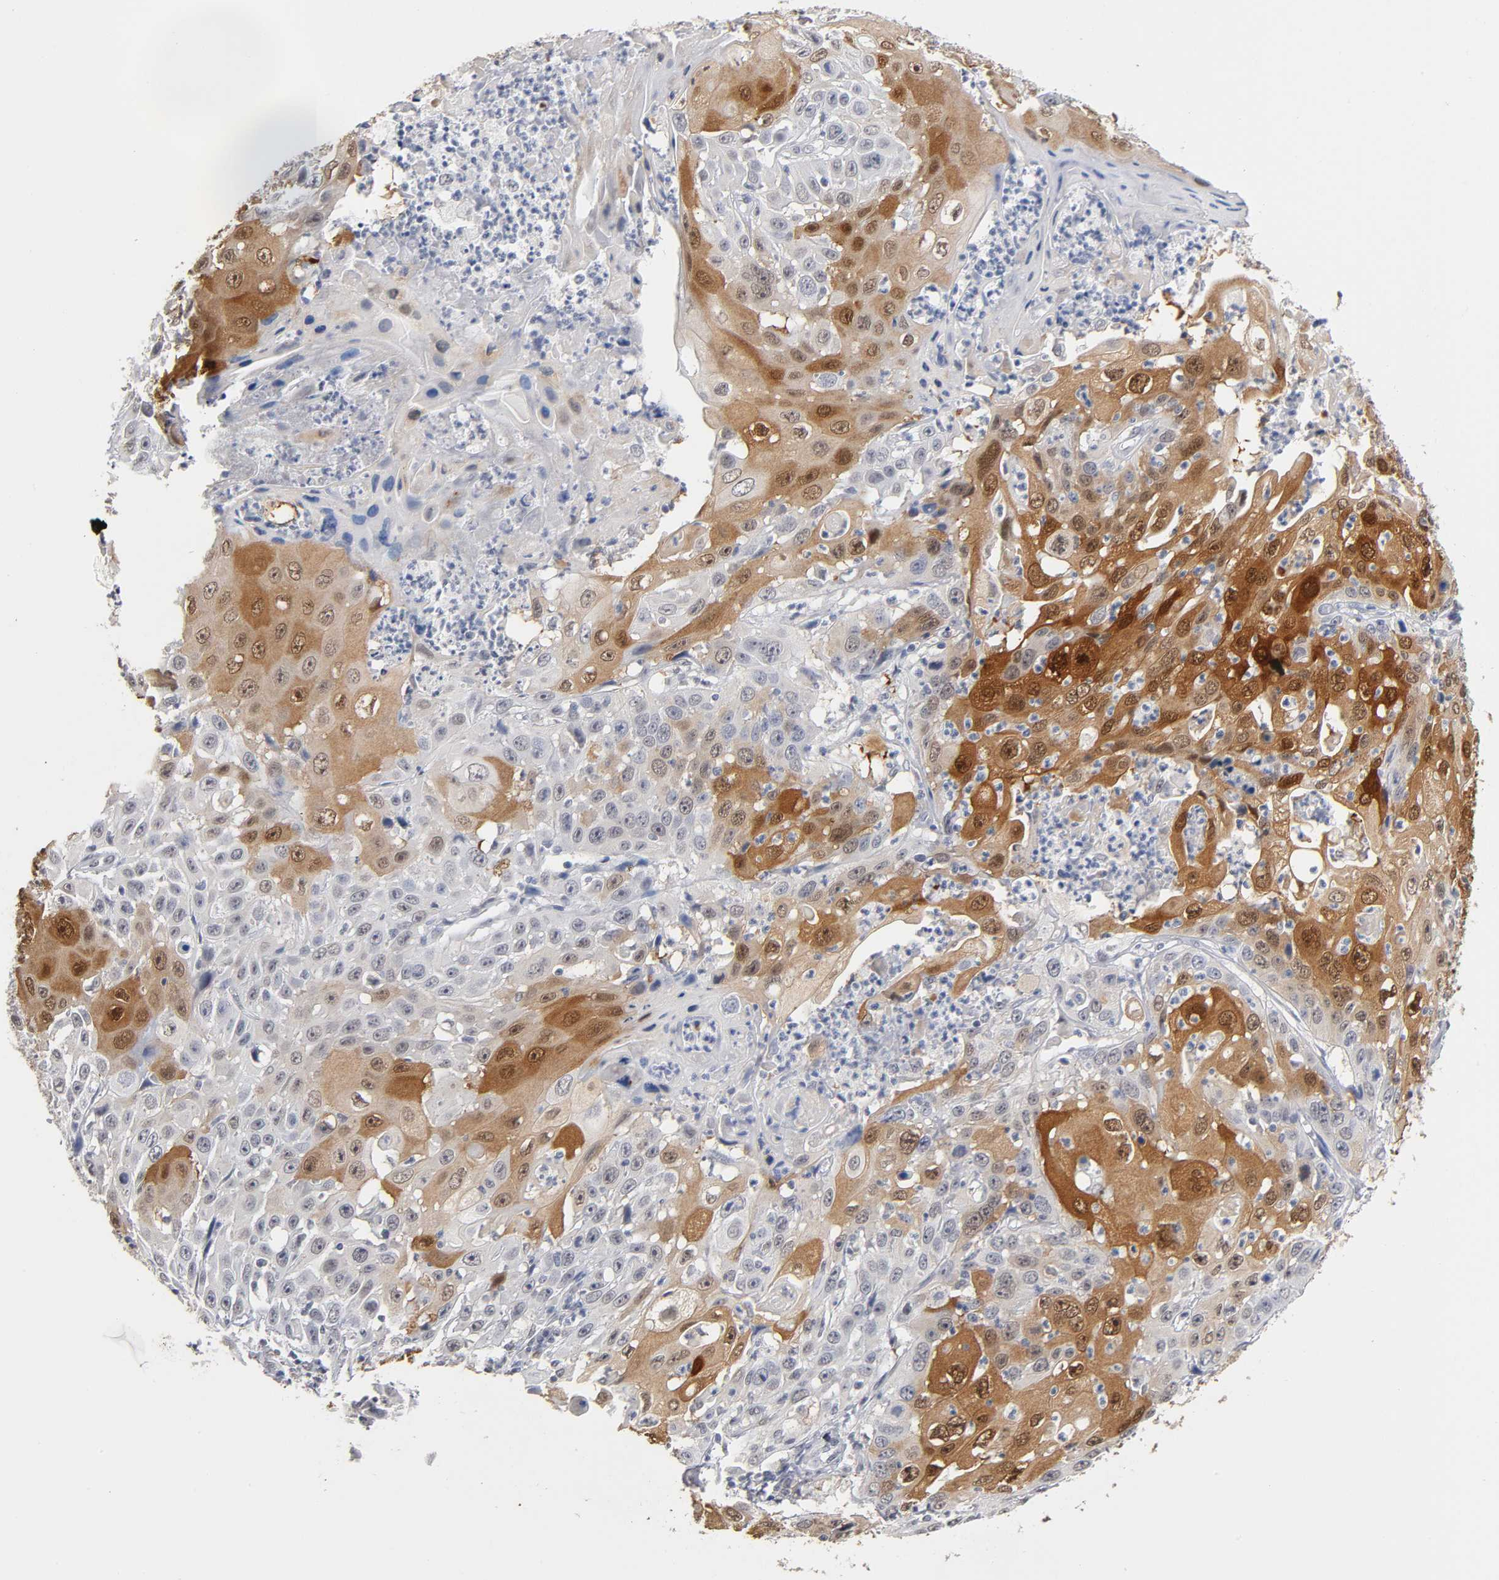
{"staining": {"intensity": "moderate", "quantity": "25%-75%", "location": "cytoplasmic/membranous,nuclear"}, "tissue": "cervical cancer", "cell_type": "Tumor cells", "image_type": "cancer", "snomed": [{"axis": "morphology", "description": "Squamous cell carcinoma, NOS"}, {"axis": "topography", "description": "Cervix"}], "caption": "There is medium levels of moderate cytoplasmic/membranous and nuclear staining in tumor cells of squamous cell carcinoma (cervical), as demonstrated by immunohistochemical staining (brown color).", "gene": "CRABP2", "patient": {"sex": "female", "age": 39}}